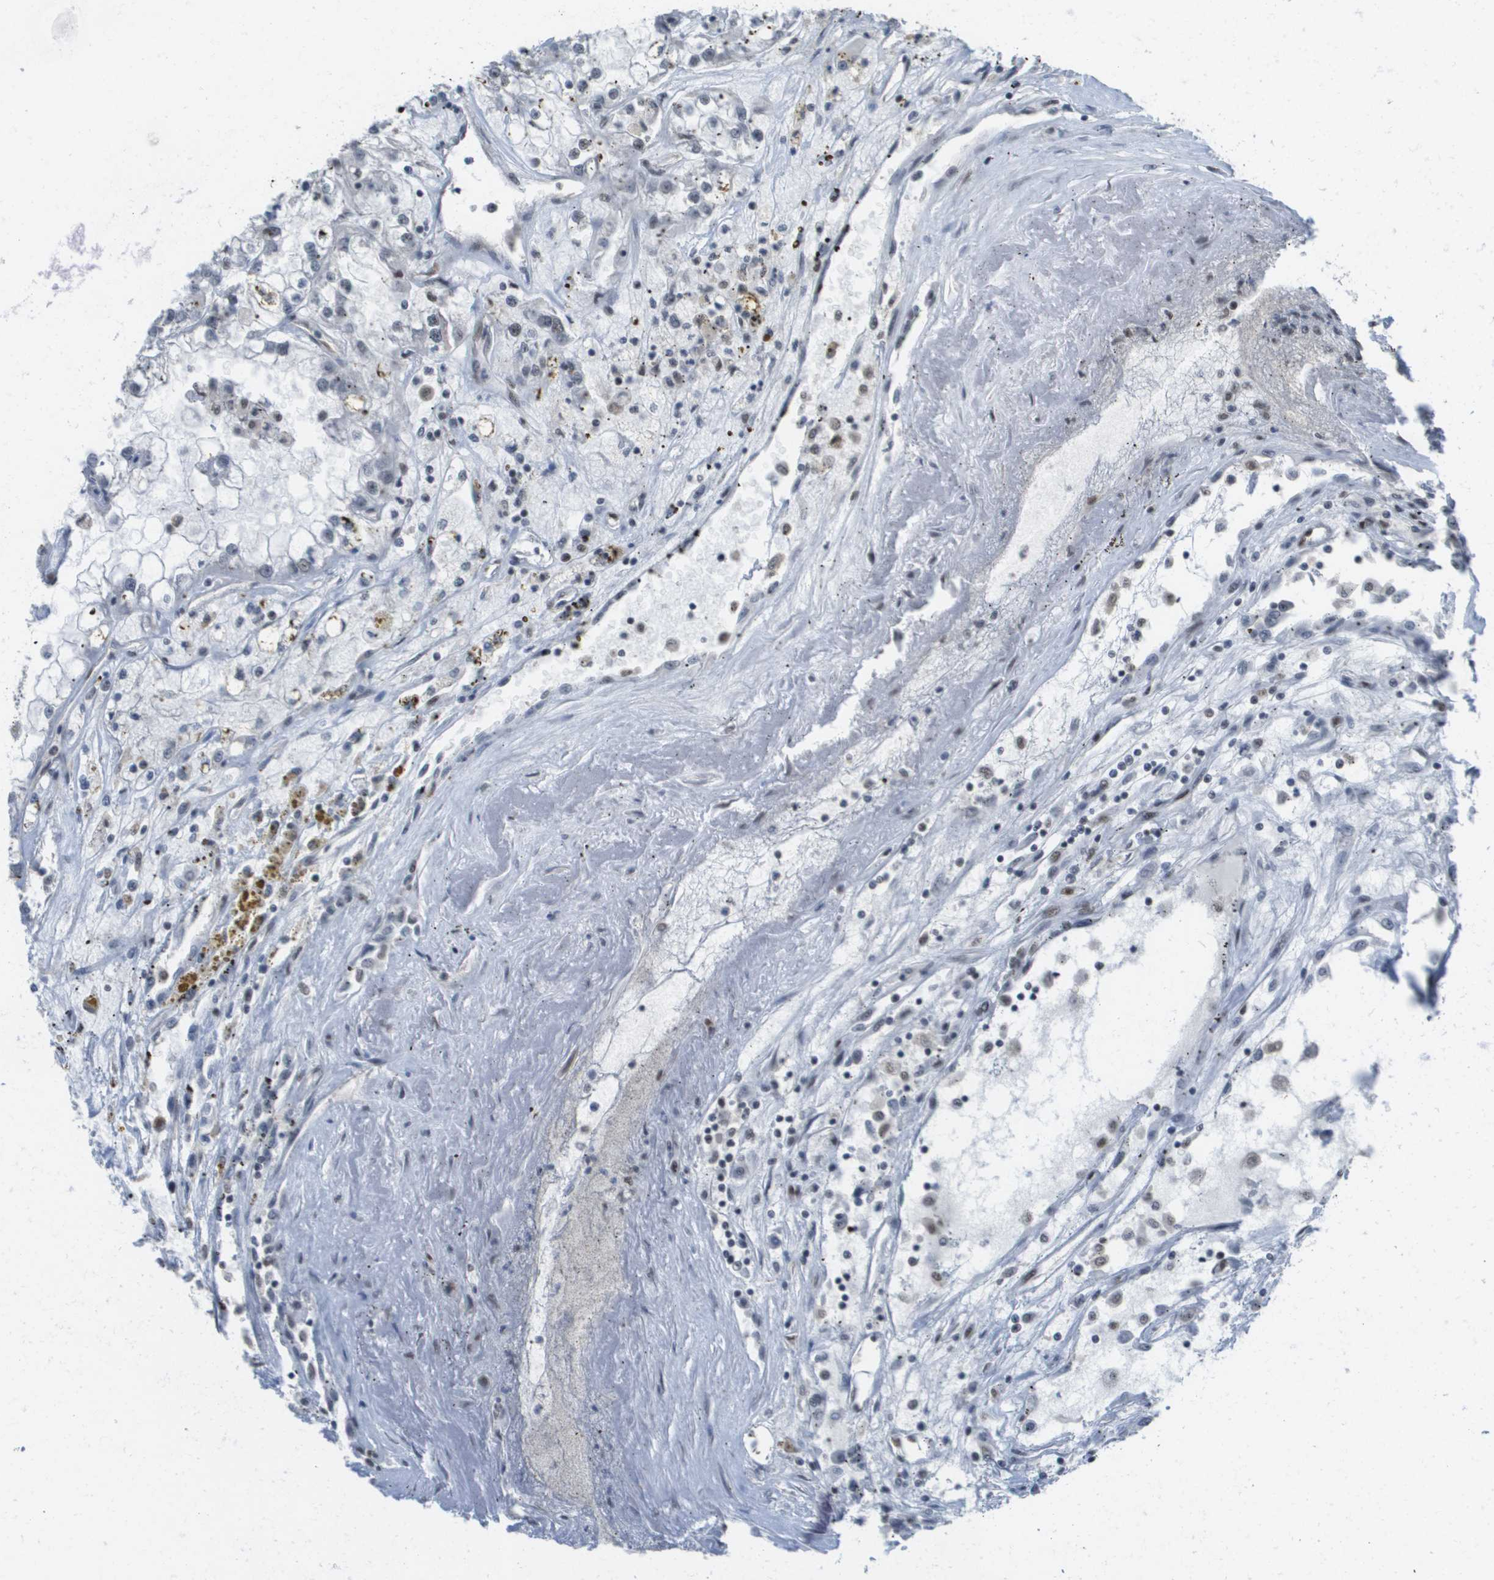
{"staining": {"intensity": "weak", "quantity": "<25%", "location": "nuclear"}, "tissue": "renal cancer", "cell_type": "Tumor cells", "image_type": "cancer", "snomed": [{"axis": "morphology", "description": "Adenocarcinoma, NOS"}, {"axis": "topography", "description": "Kidney"}], "caption": "The IHC histopathology image has no significant positivity in tumor cells of renal adenocarcinoma tissue. Nuclei are stained in blue.", "gene": "ISY1", "patient": {"sex": "female", "age": 52}}